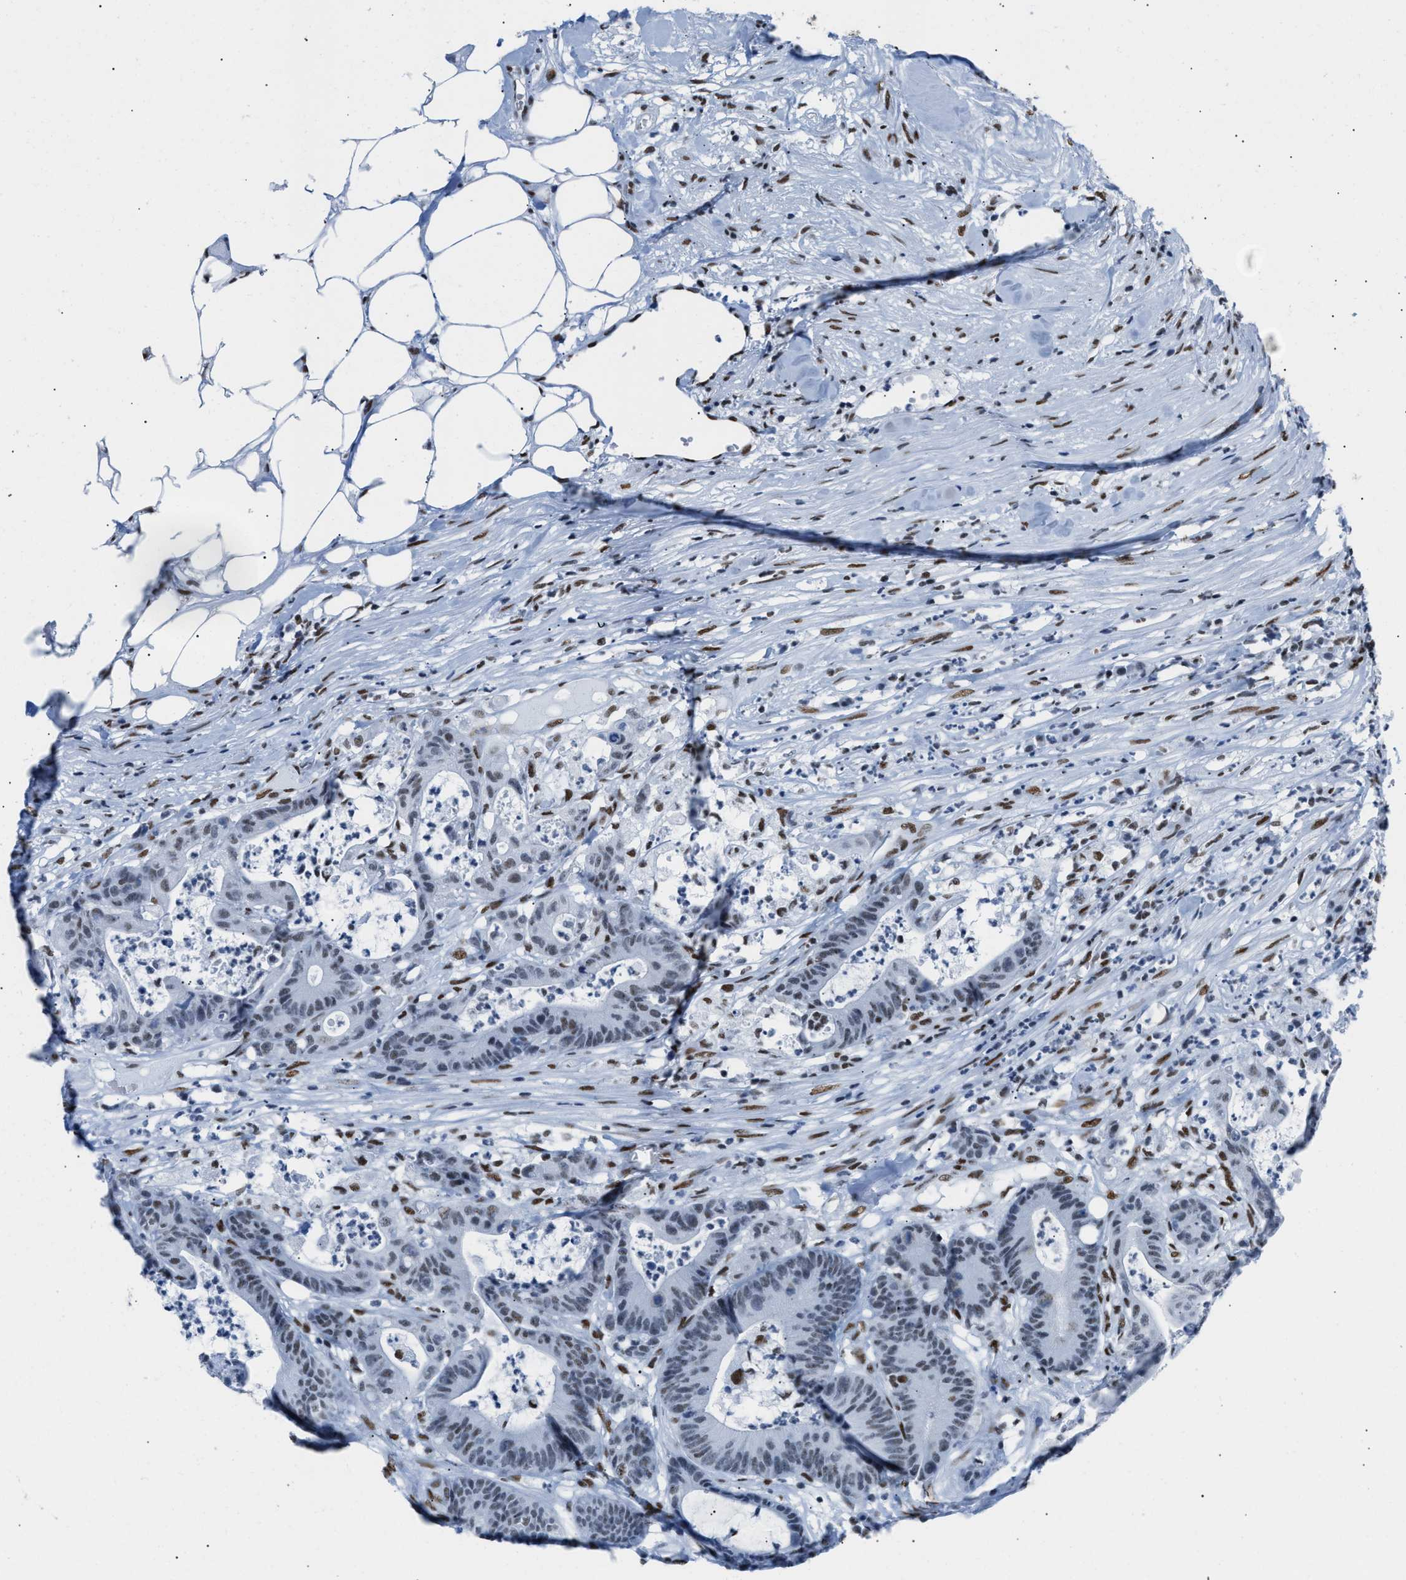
{"staining": {"intensity": "weak", "quantity": "<25%", "location": "nuclear"}, "tissue": "colorectal cancer", "cell_type": "Tumor cells", "image_type": "cancer", "snomed": [{"axis": "morphology", "description": "Adenocarcinoma, NOS"}, {"axis": "topography", "description": "Colon"}], "caption": "High power microscopy micrograph of an IHC image of adenocarcinoma (colorectal), revealing no significant staining in tumor cells.", "gene": "CCAR2", "patient": {"sex": "female", "age": 84}}